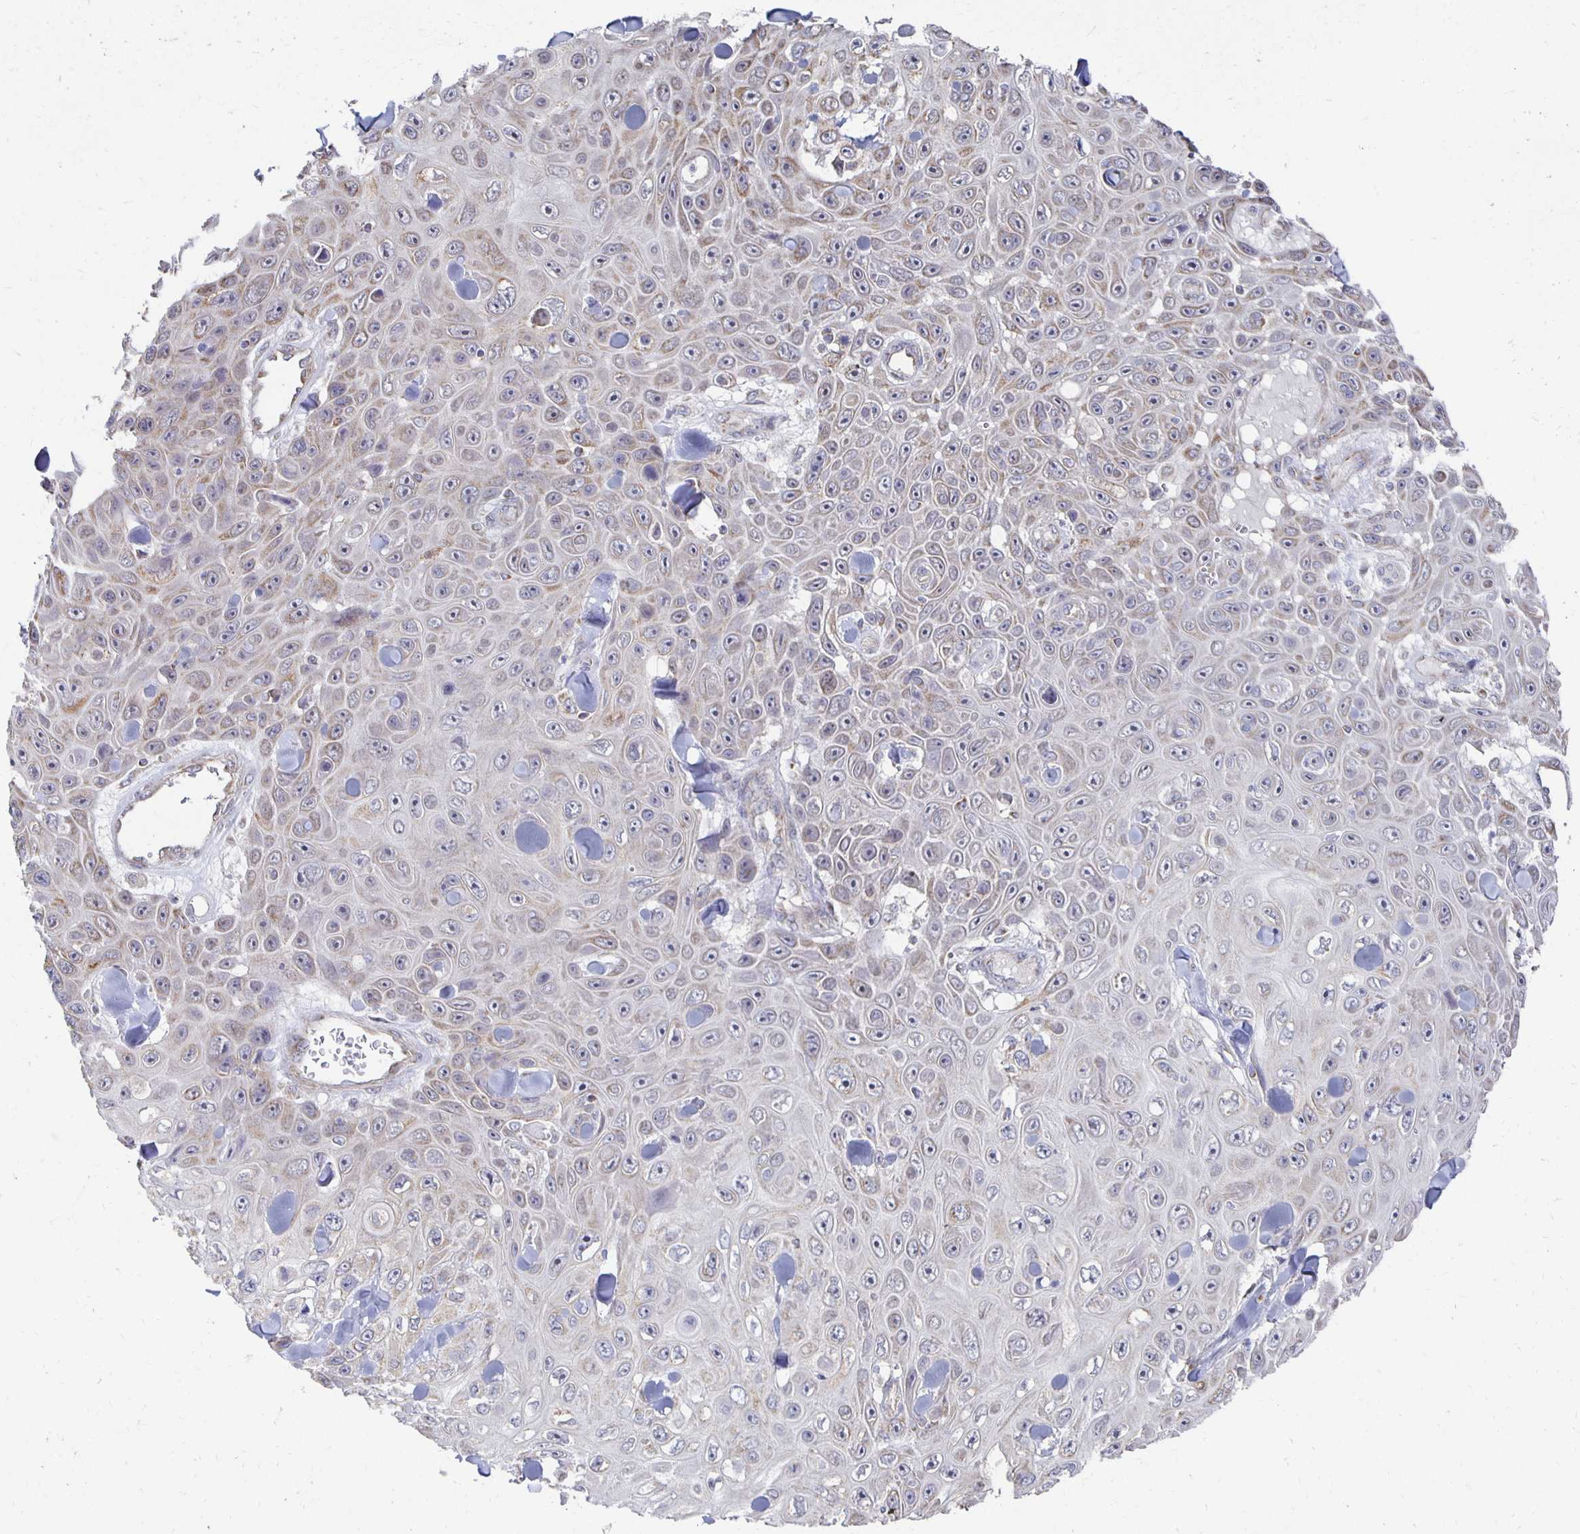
{"staining": {"intensity": "weak", "quantity": "25%-75%", "location": "cytoplasmic/membranous"}, "tissue": "skin cancer", "cell_type": "Tumor cells", "image_type": "cancer", "snomed": [{"axis": "morphology", "description": "Squamous cell carcinoma, NOS"}, {"axis": "topography", "description": "Skin"}], "caption": "Immunohistochemical staining of squamous cell carcinoma (skin) exhibits low levels of weak cytoplasmic/membranous protein expression in about 25%-75% of tumor cells. (Stains: DAB in brown, nuclei in blue, Microscopy: brightfield microscopy at high magnification).", "gene": "NKX2-8", "patient": {"sex": "male", "age": 82}}